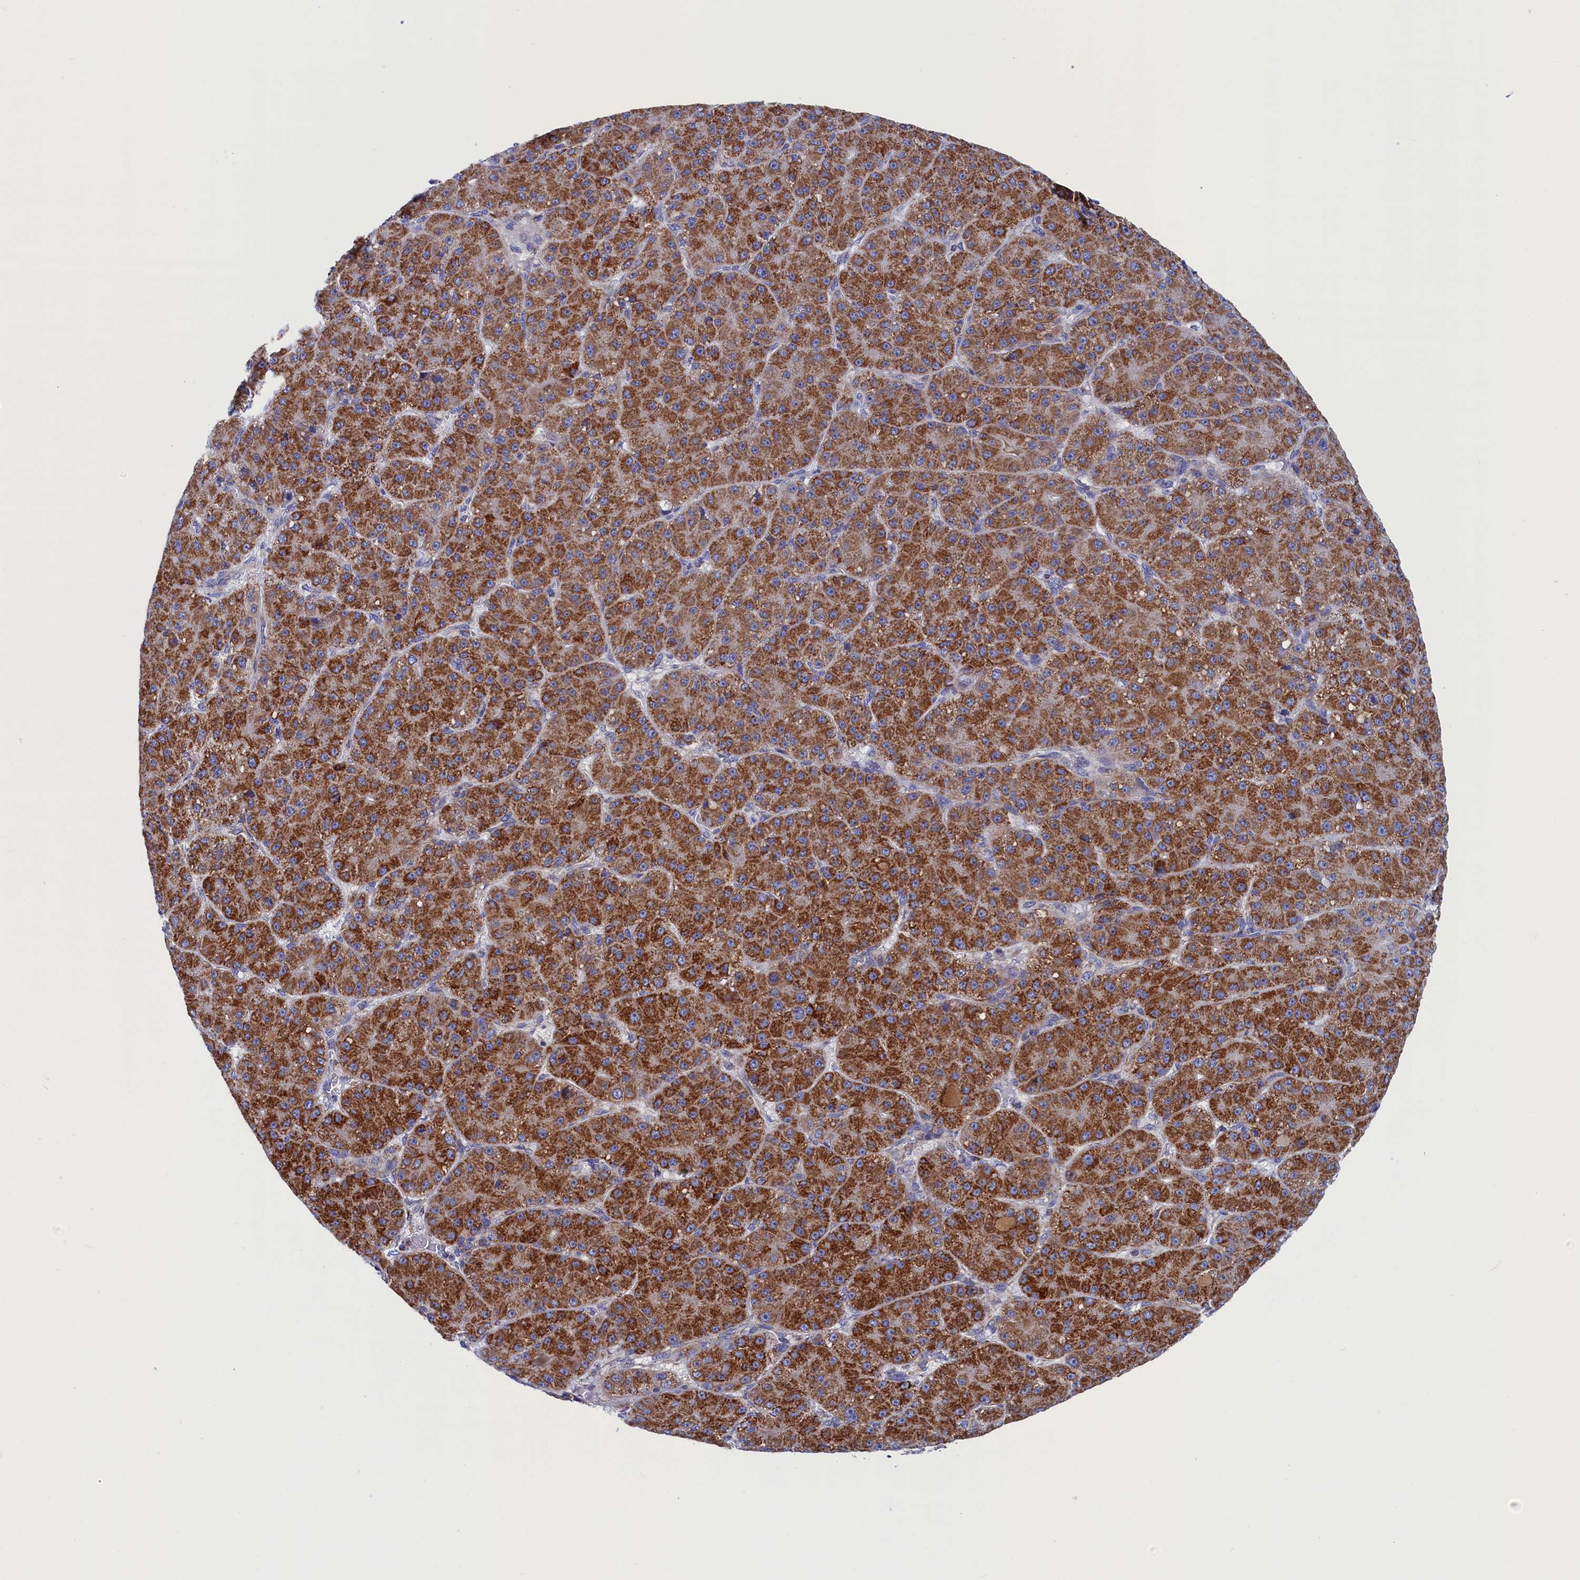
{"staining": {"intensity": "strong", "quantity": ">75%", "location": "cytoplasmic/membranous"}, "tissue": "liver cancer", "cell_type": "Tumor cells", "image_type": "cancer", "snomed": [{"axis": "morphology", "description": "Carcinoma, Hepatocellular, NOS"}, {"axis": "topography", "description": "Liver"}], "caption": "Immunohistochemical staining of human liver cancer reveals high levels of strong cytoplasmic/membranous positivity in approximately >75% of tumor cells.", "gene": "WDR83", "patient": {"sex": "male", "age": 67}}